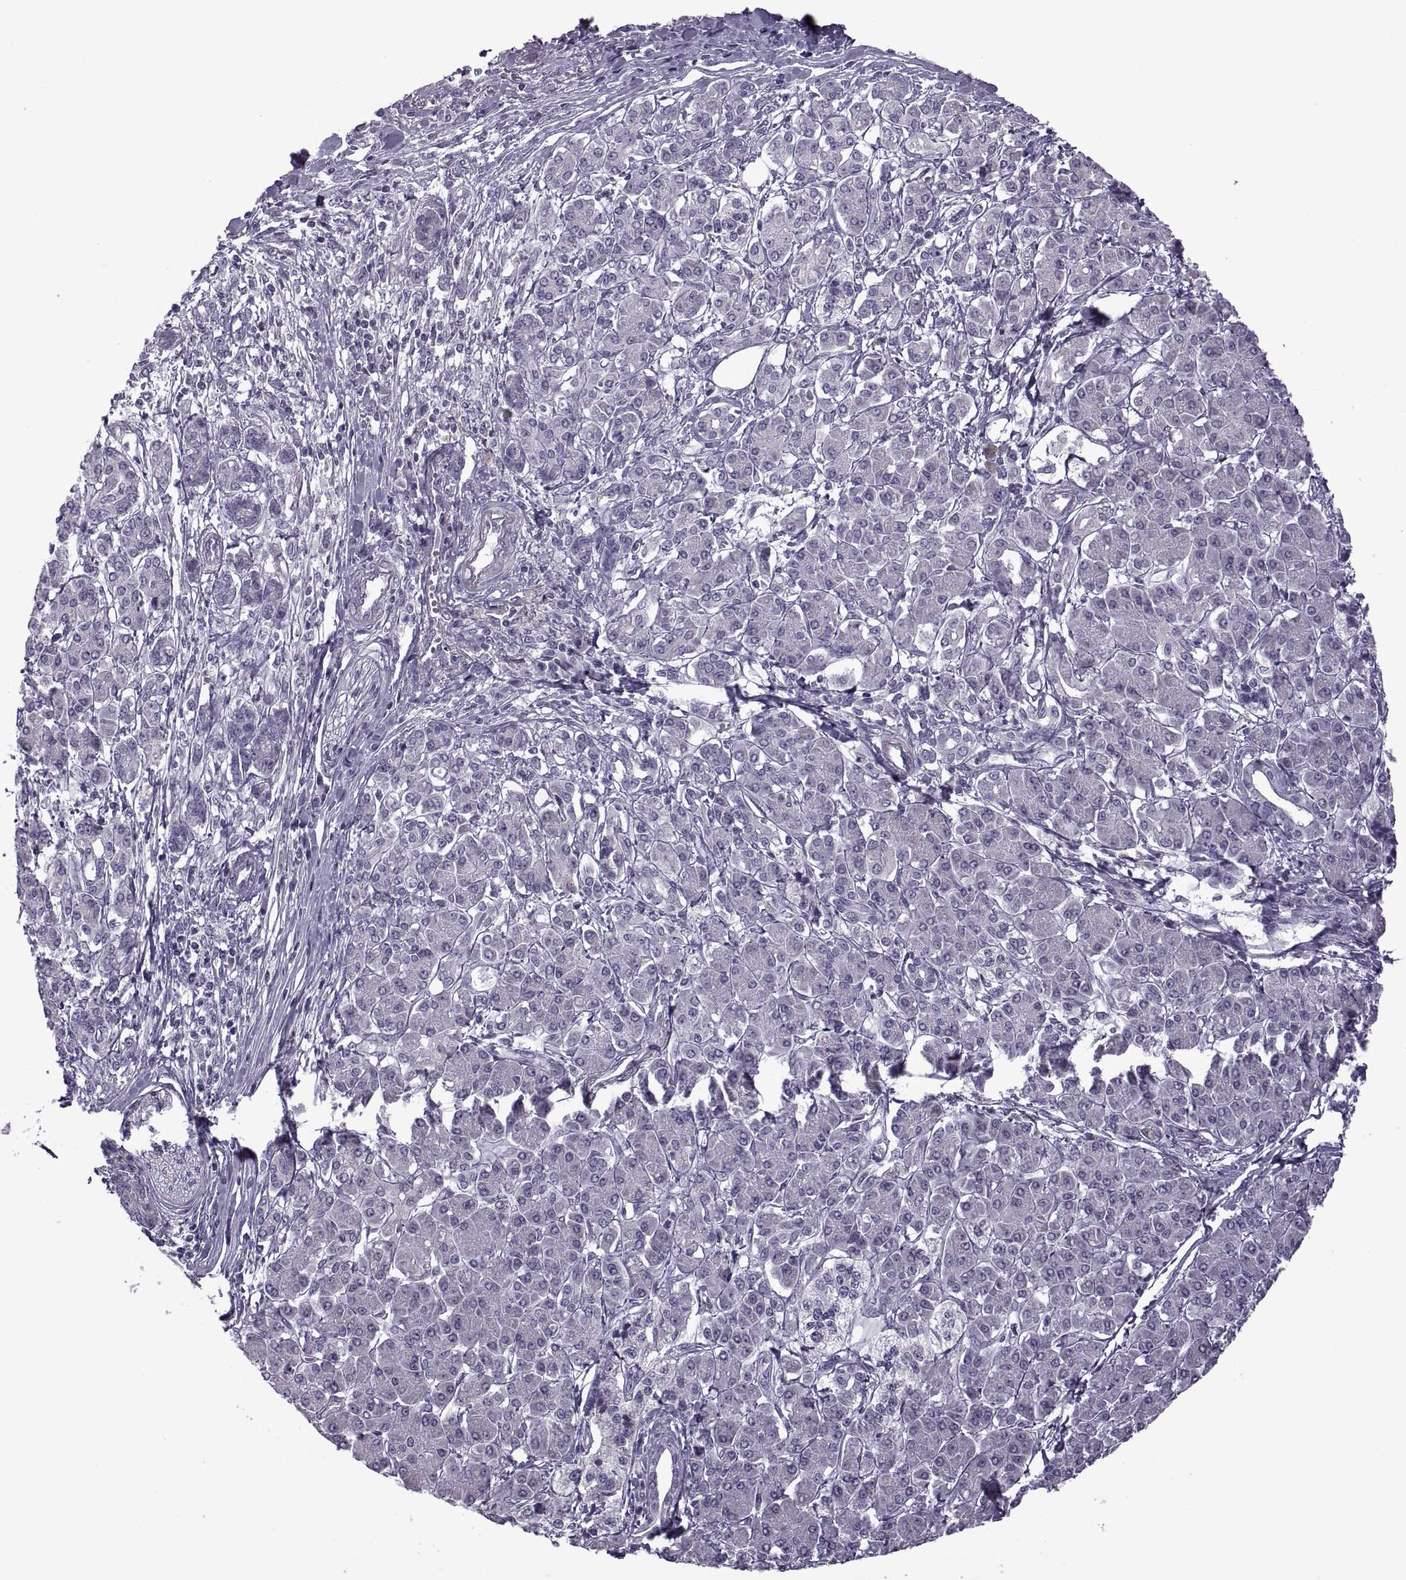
{"staining": {"intensity": "negative", "quantity": "none", "location": "none"}, "tissue": "pancreatic cancer", "cell_type": "Tumor cells", "image_type": "cancer", "snomed": [{"axis": "morphology", "description": "Adenocarcinoma, NOS"}, {"axis": "topography", "description": "Pancreas"}], "caption": "Pancreatic adenocarcinoma was stained to show a protein in brown. There is no significant expression in tumor cells.", "gene": "RIPK4", "patient": {"sex": "female", "age": 68}}